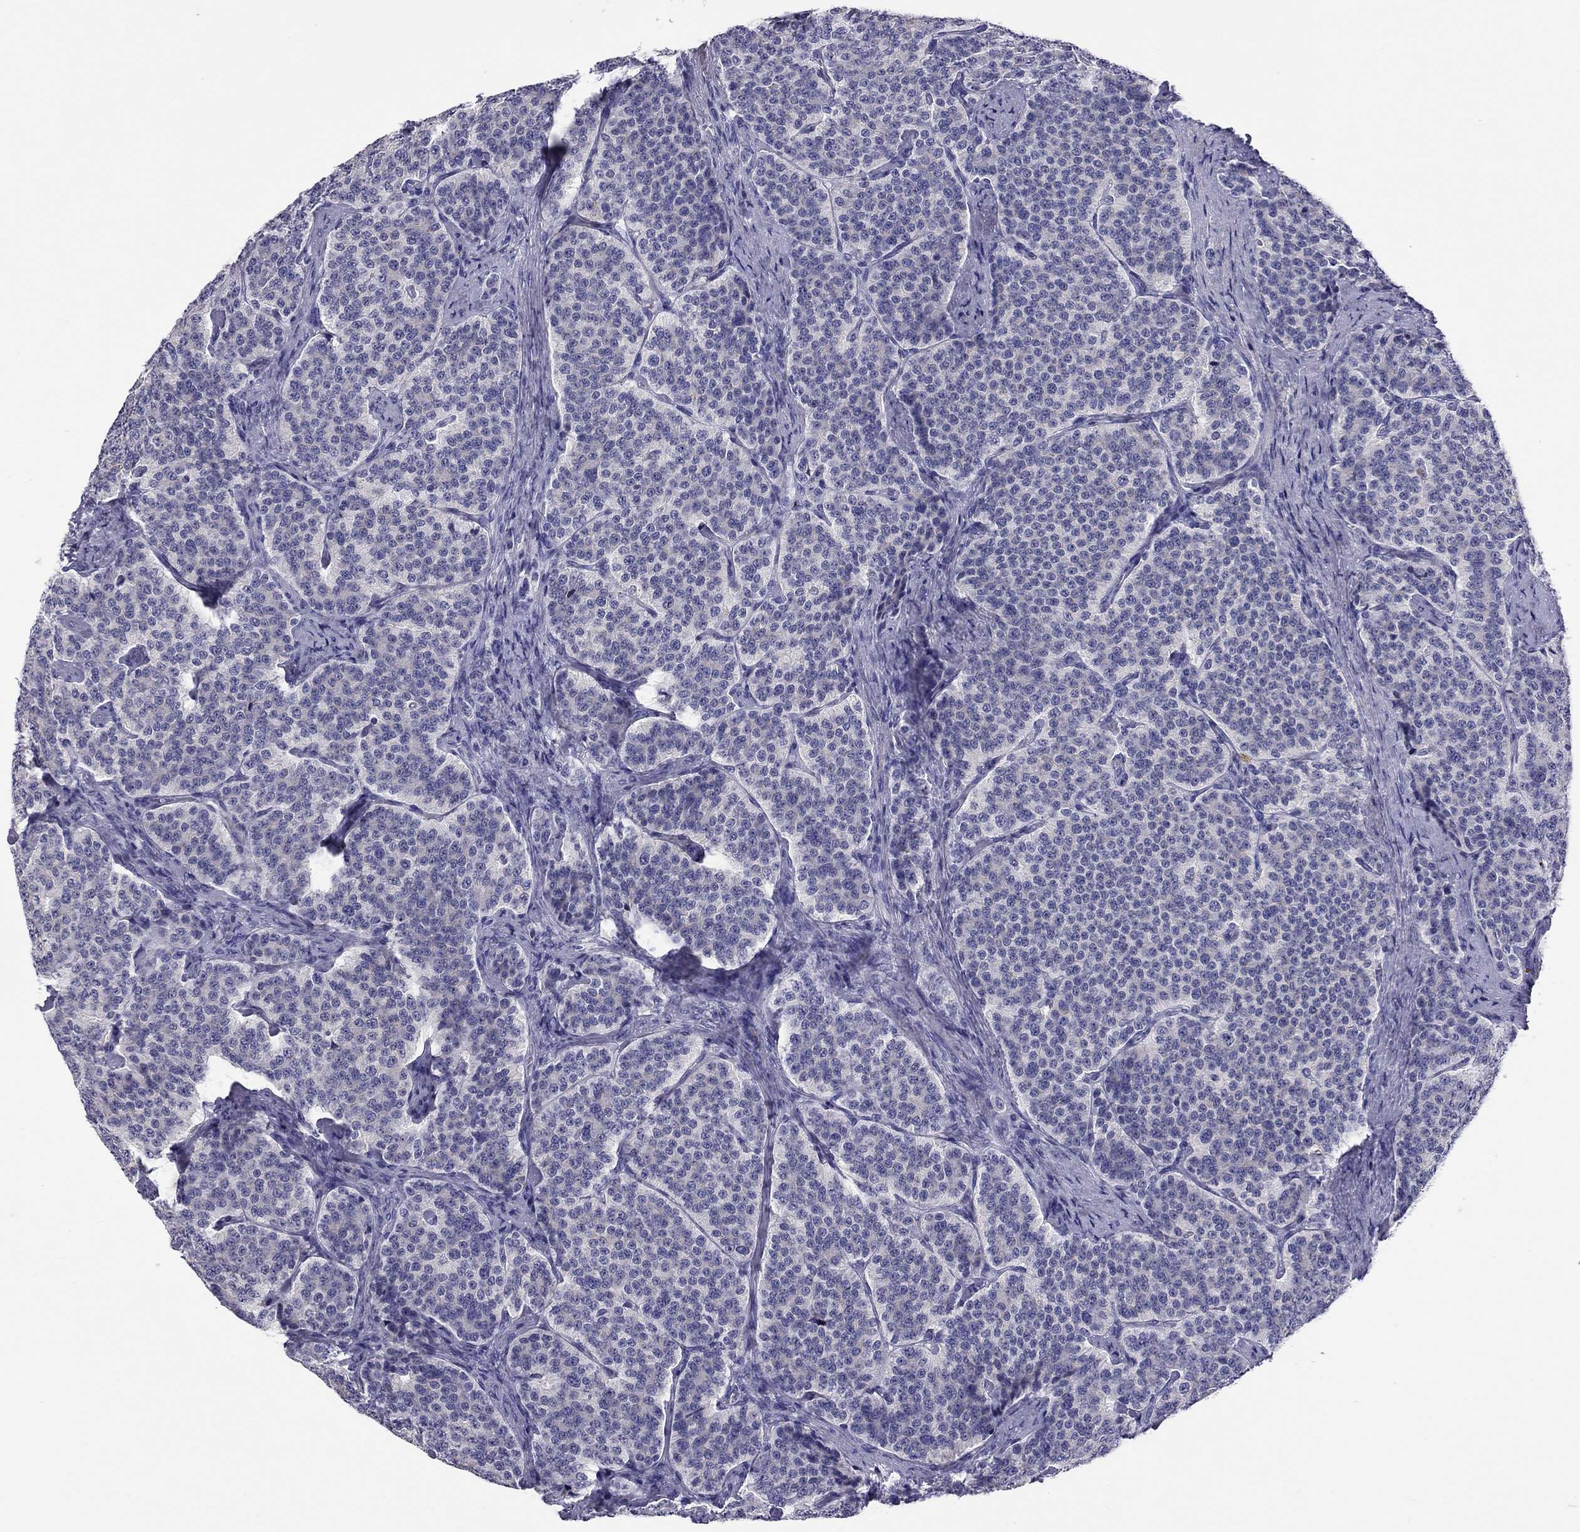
{"staining": {"intensity": "negative", "quantity": "none", "location": "none"}, "tissue": "carcinoid", "cell_type": "Tumor cells", "image_type": "cancer", "snomed": [{"axis": "morphology", "description": "Carcinoid, malignant, NOS"}, {"axis": "topography", "description": "Small intestine"}], "caption": "Histopathology image shows no protein staining in tumor cells of carcinoid tissue. Brightfield microscopy of immunohistochemistry stained with DAB (3,3'-diaminobenzidine) (brown) and hematoxylin (blue), captured at high magnification.", "gene": "CALHM1", "patient": {"sex": "female", "age": 58}}